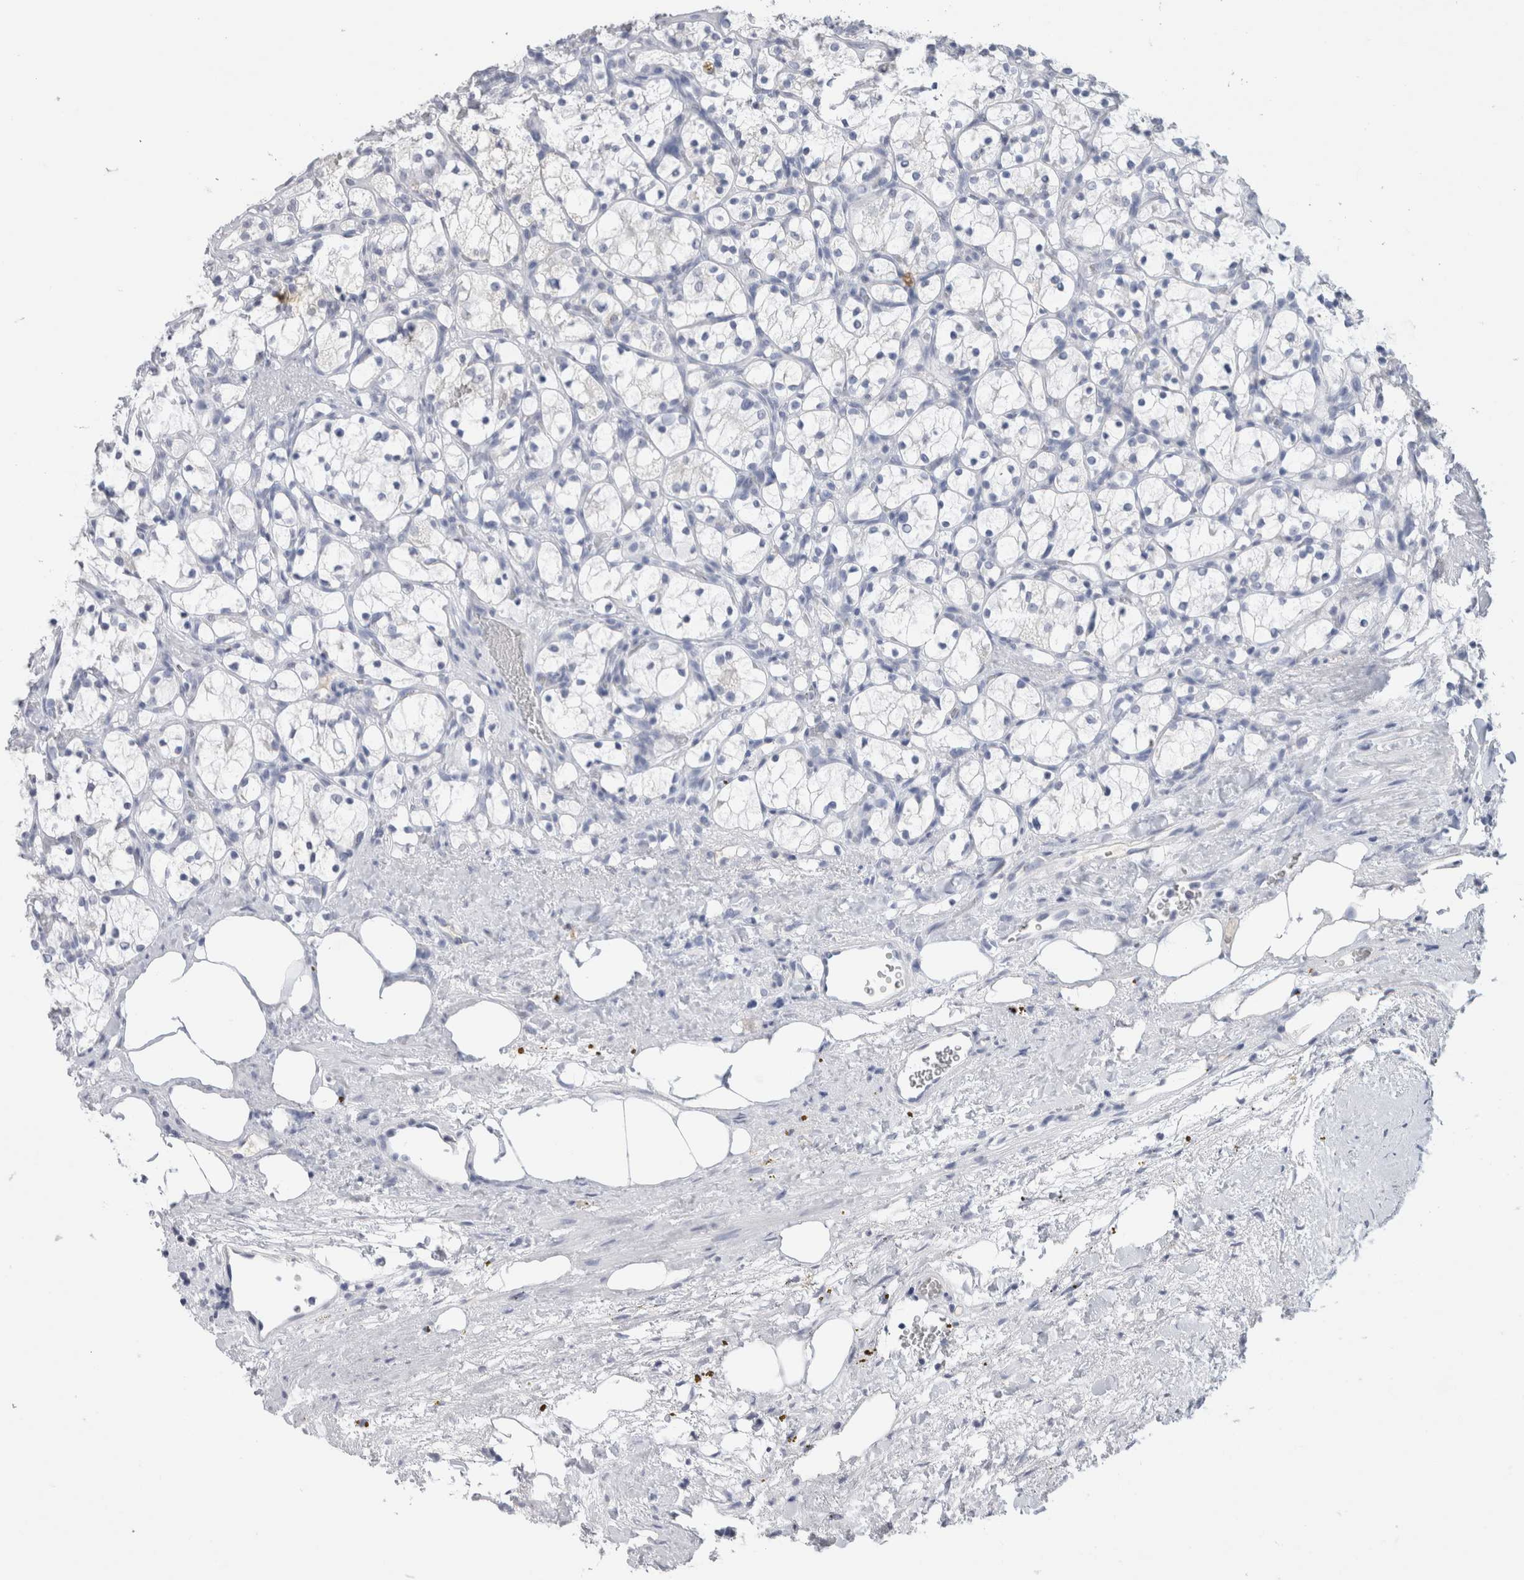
{"staining": {"intensity": "negative", "quantity": "none", "location": "none"}, "tissue": "renal cancer", "cell_type": "Tumor cells", "image_type": "cancer", "snomed": [{"axis": "morphology", "description": "Adenocarcinoma, NOS"}, {"axis": "topography", "description": "Kidney"}], "caption": "DAB immunohistochemical staining of renal adenocarcinoma demonstrates no significant positivity in tumor cells. (Immunohistochemistry (ihc), brightfield microscopy, high magnification).", "gene": "LAMP3", "patient": {"sex": "female", "age": 69}}